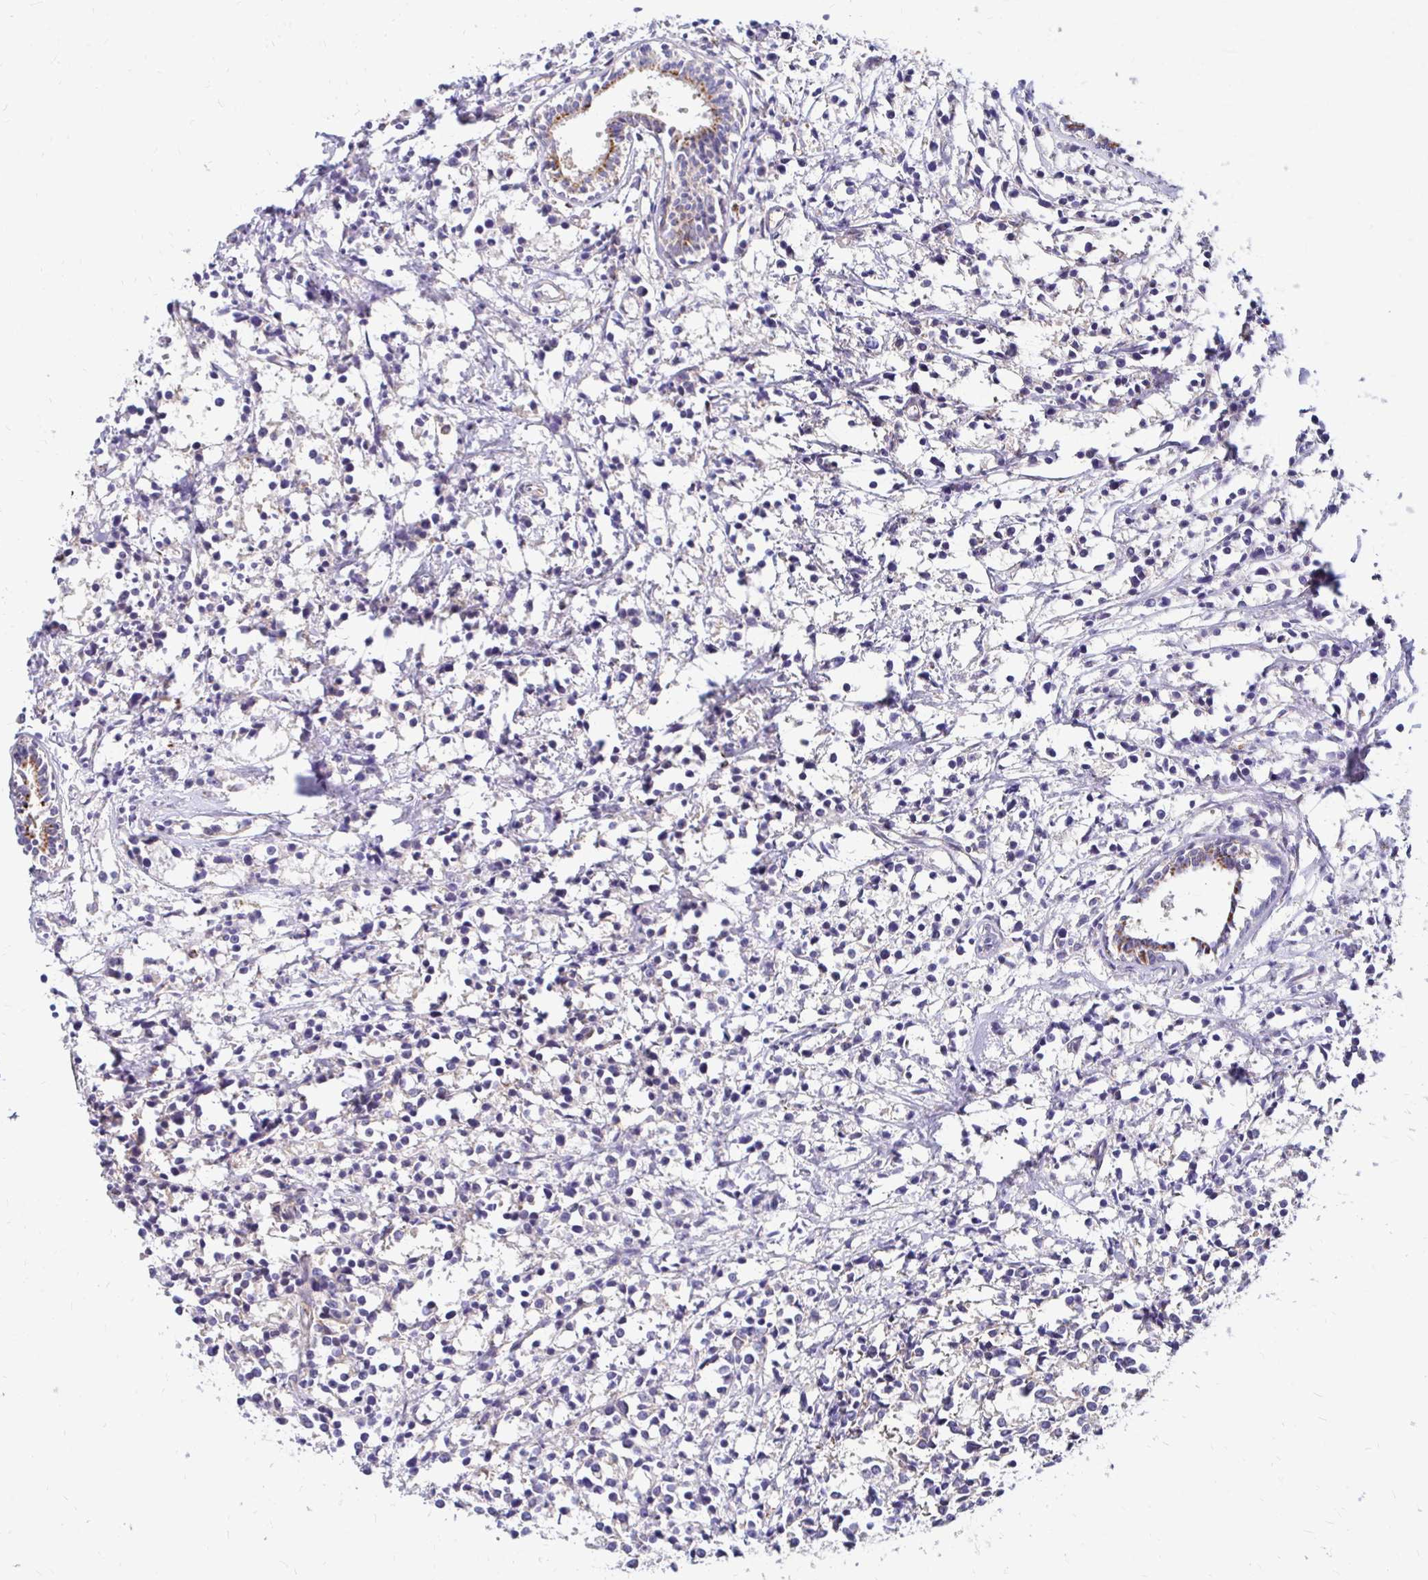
{"staining": {"intensity": "negative", "quantity": "none", "location": "none"}, "tissue": "breast cancer", "cell_type": "Tumor cells", "image_type": "cancer", "snomed": [{"axis": "morphology", "description": "Duct carcinoma"}, {"axis": "topography", "description": "Breast"}], "caption": "Histopathology image shows no significant protein positivity in tumor cells of invasive ductal carcinoma (breast).", "gene": "IDUA", "patient": {"sex": "female", "age": 80}}